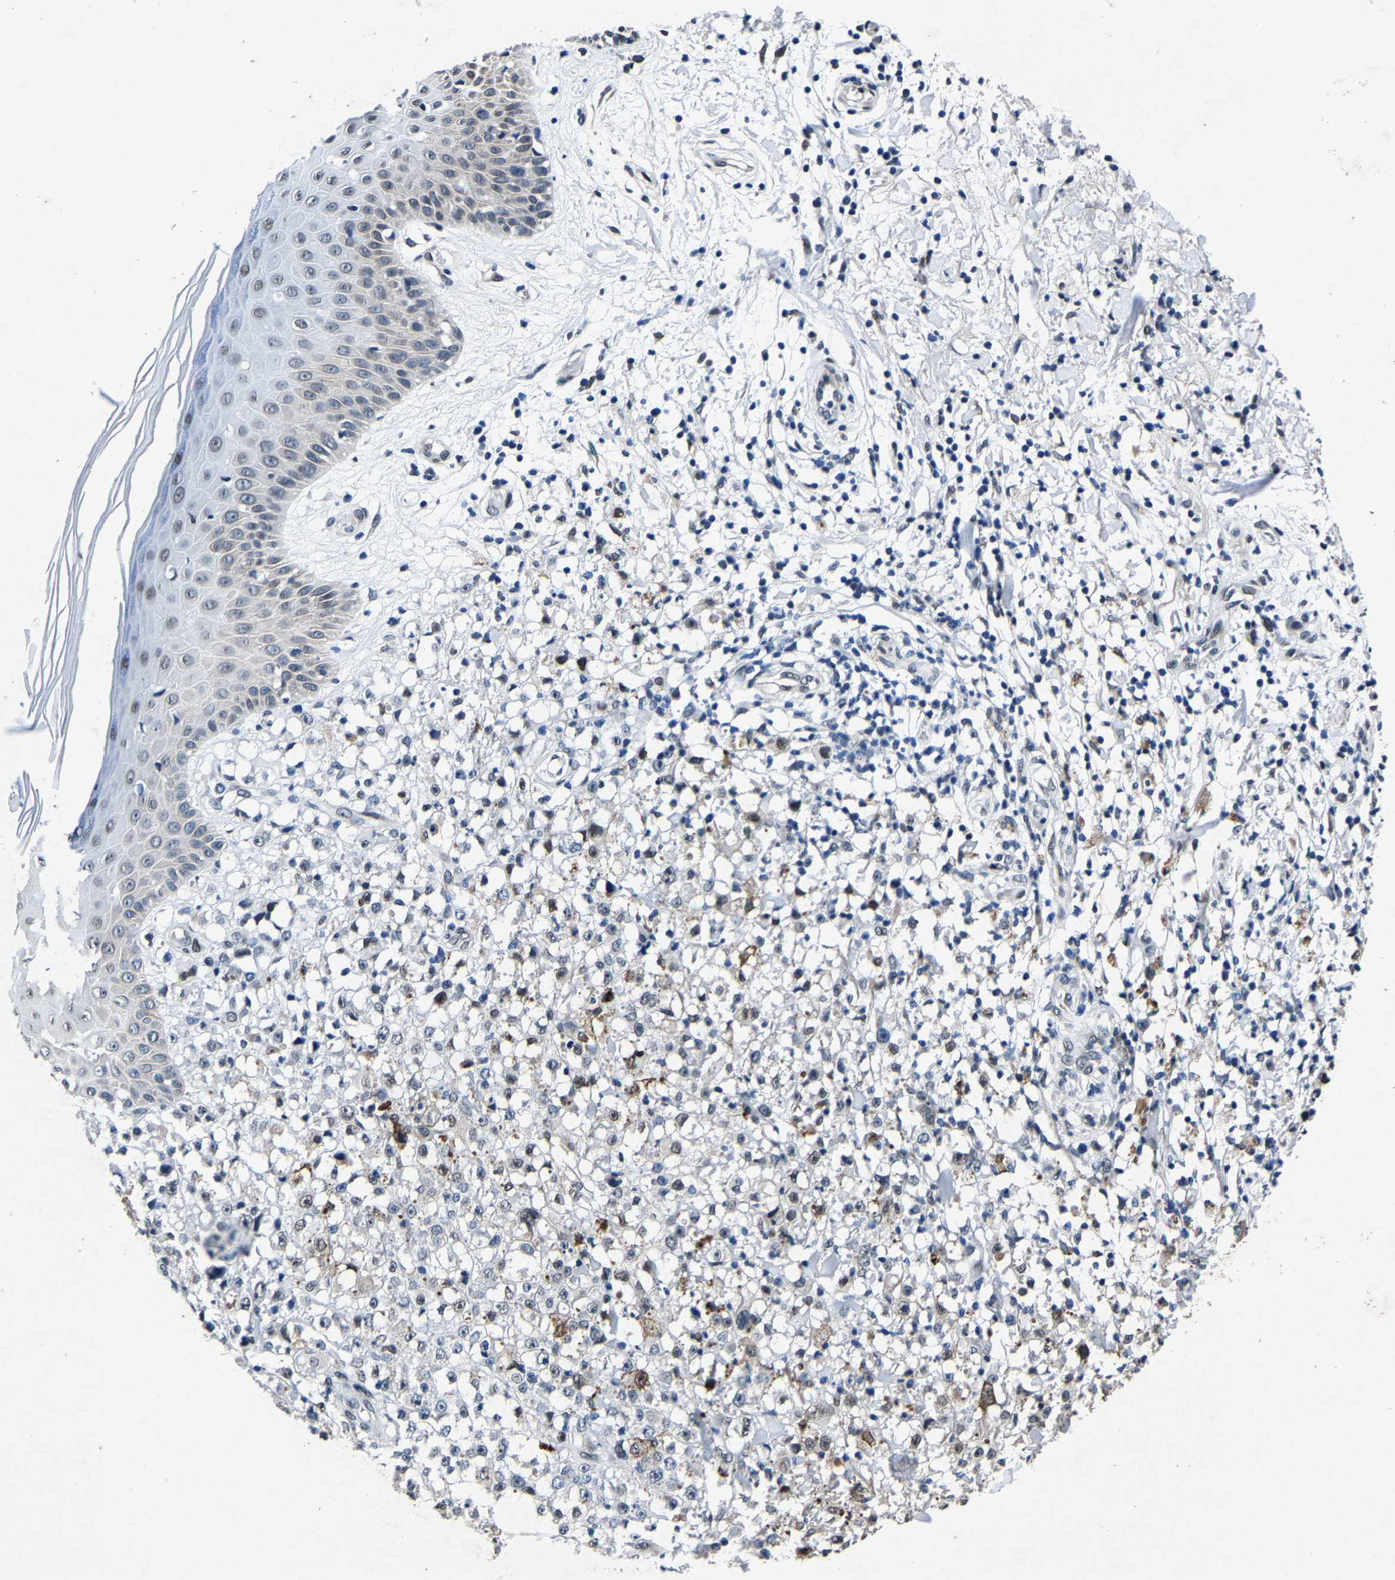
{"staining": {"intensity": "negative", "quantity": "none", "location": "none"}, "tissue": "melanoma", "cell_type": "Tumor cells", "image_type": "cancer", "snomed": [{"axis": "morphology", "description": "Malignant melanoma, NOS"}, {"axis": "topography", "description": "Skin"}], "caption": "Immunohistochemistry (IHC) of human melanoma shows no expression in tumor cells.", "gene": "UBN2", "patient": {"sex": "female", "age": 82}}